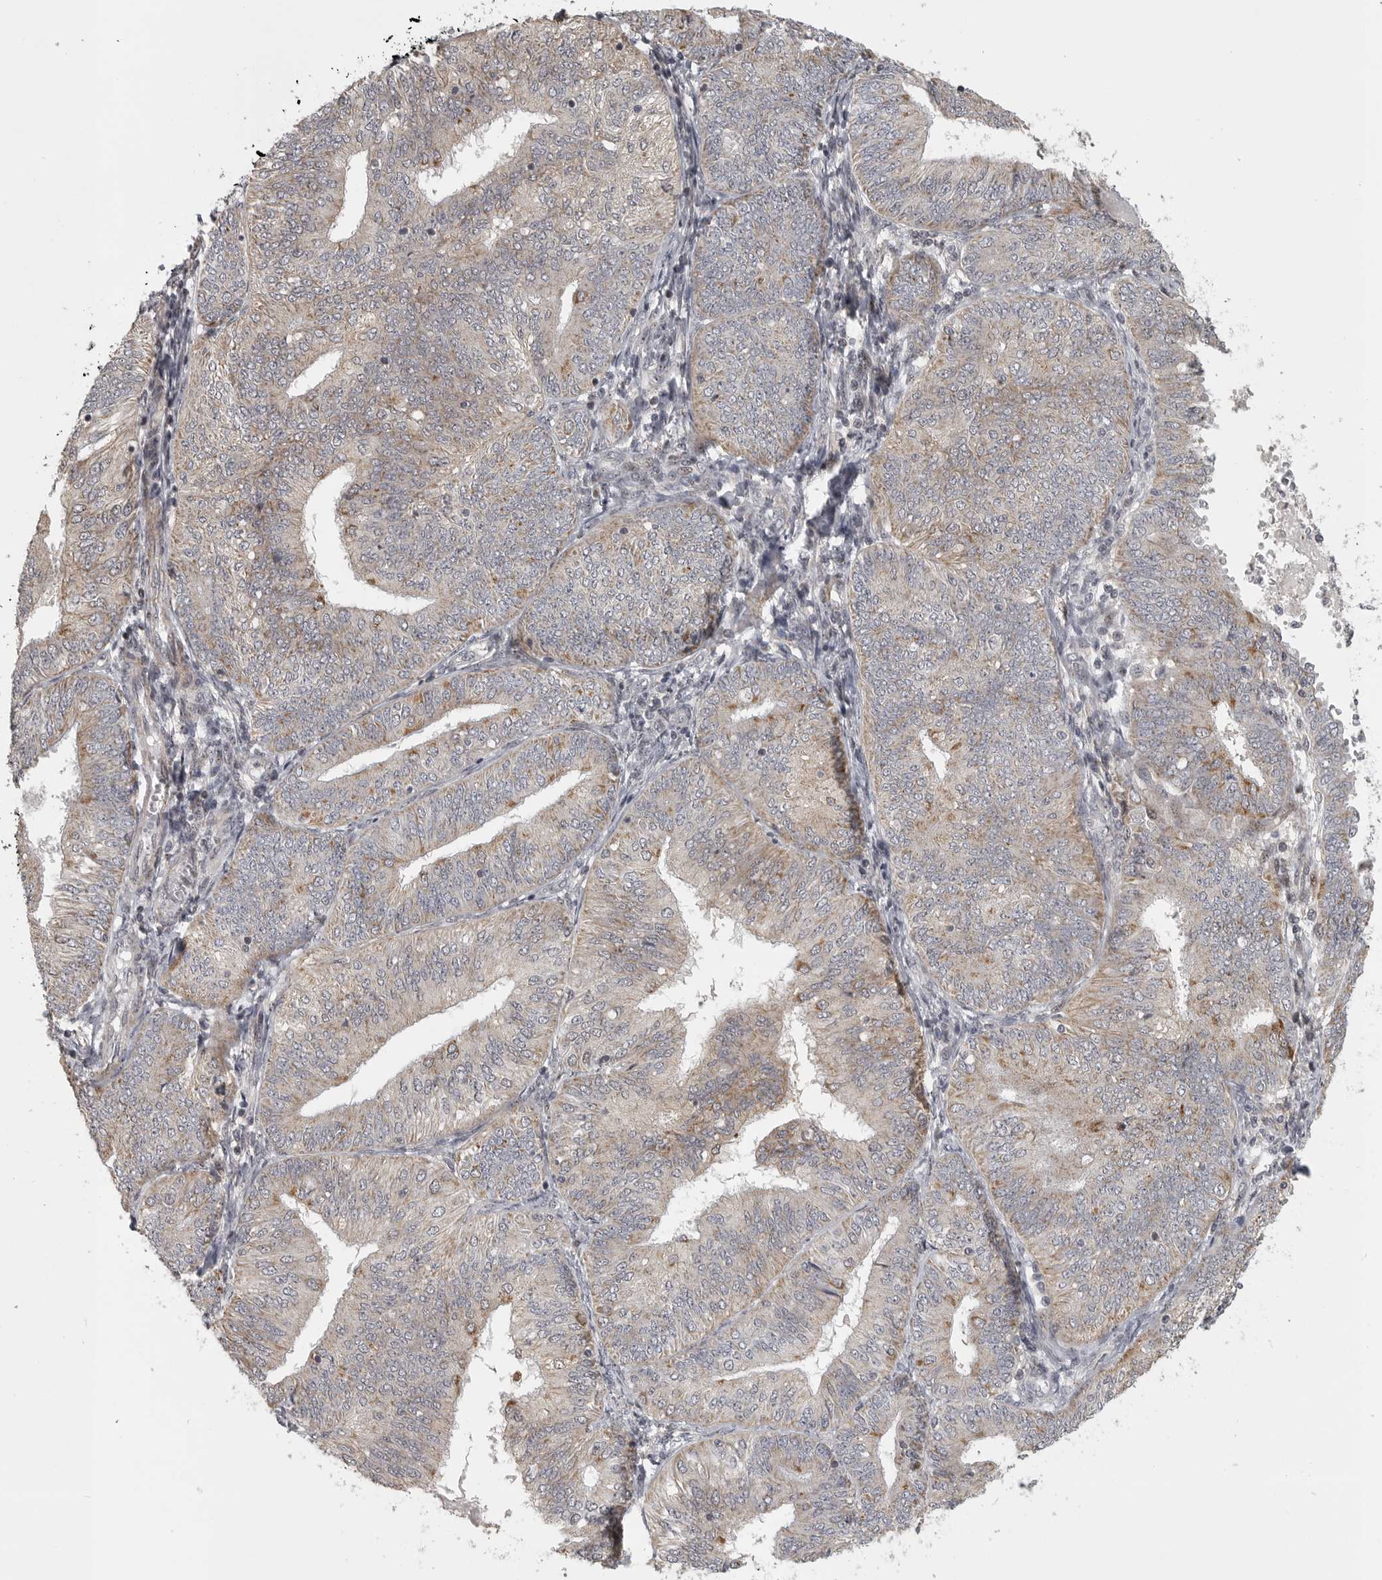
{"staining": {"intensity": "weak", "quantity": "25%-75%", "location": "cytoplasmic/membranous"}, "tissue": "endometrial cancer", "cell_type": "Tumor cells", "image_type": "cancer", "snomed": [{"axis": "morphology", "description": "Adenocarcinoma, NOS"}, {"axis": "topography", "description": "Endometrium"}], "caption": "Protein positivity by immunohistochemistry reveals weak cytoplasmic/membranous expression in approximately 25%-75% of tumor cells in endometrial adenocarcinoma.", "gene": "POLE2", "patient": {"sex": "female", "age": 58}}